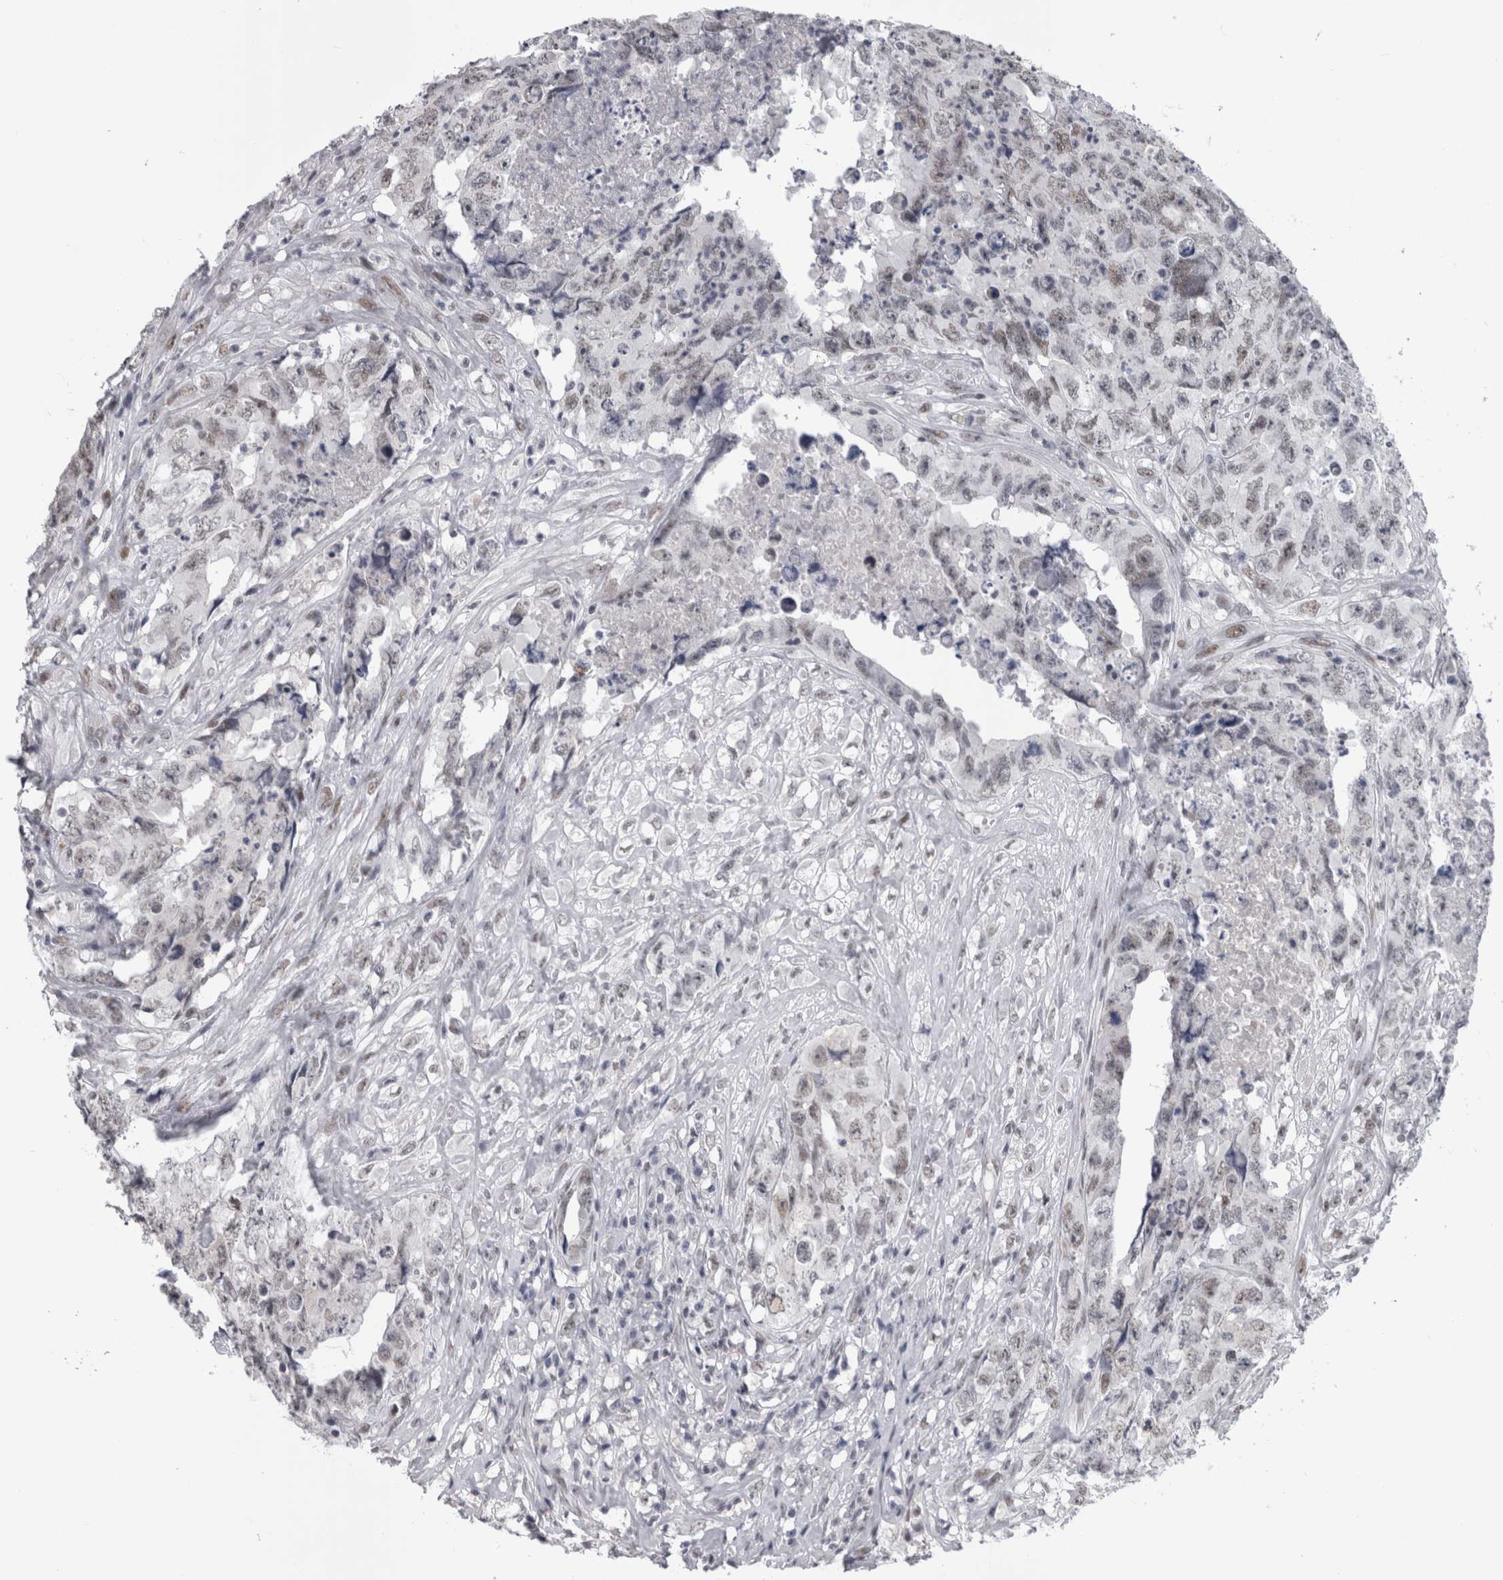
{"staining": {"intensity": "weak", "quantity": "<25%", "location": "nuclear"}, "tissue": "testis cancer", "cell_type": "Tumor cells", "image_type": "cancer", "snomed": [{"axis": "morphology", "description": "Carcinoma, Embryonal, NOS"}, {"axis": "topography", "description": "Testis"}], "caption": "A photomicrograph of human testis embryonal carcinoma is negative for staining in tumor cells.", "gene": "ARID4B", "patient": {"sex": "male", "age": 32}}